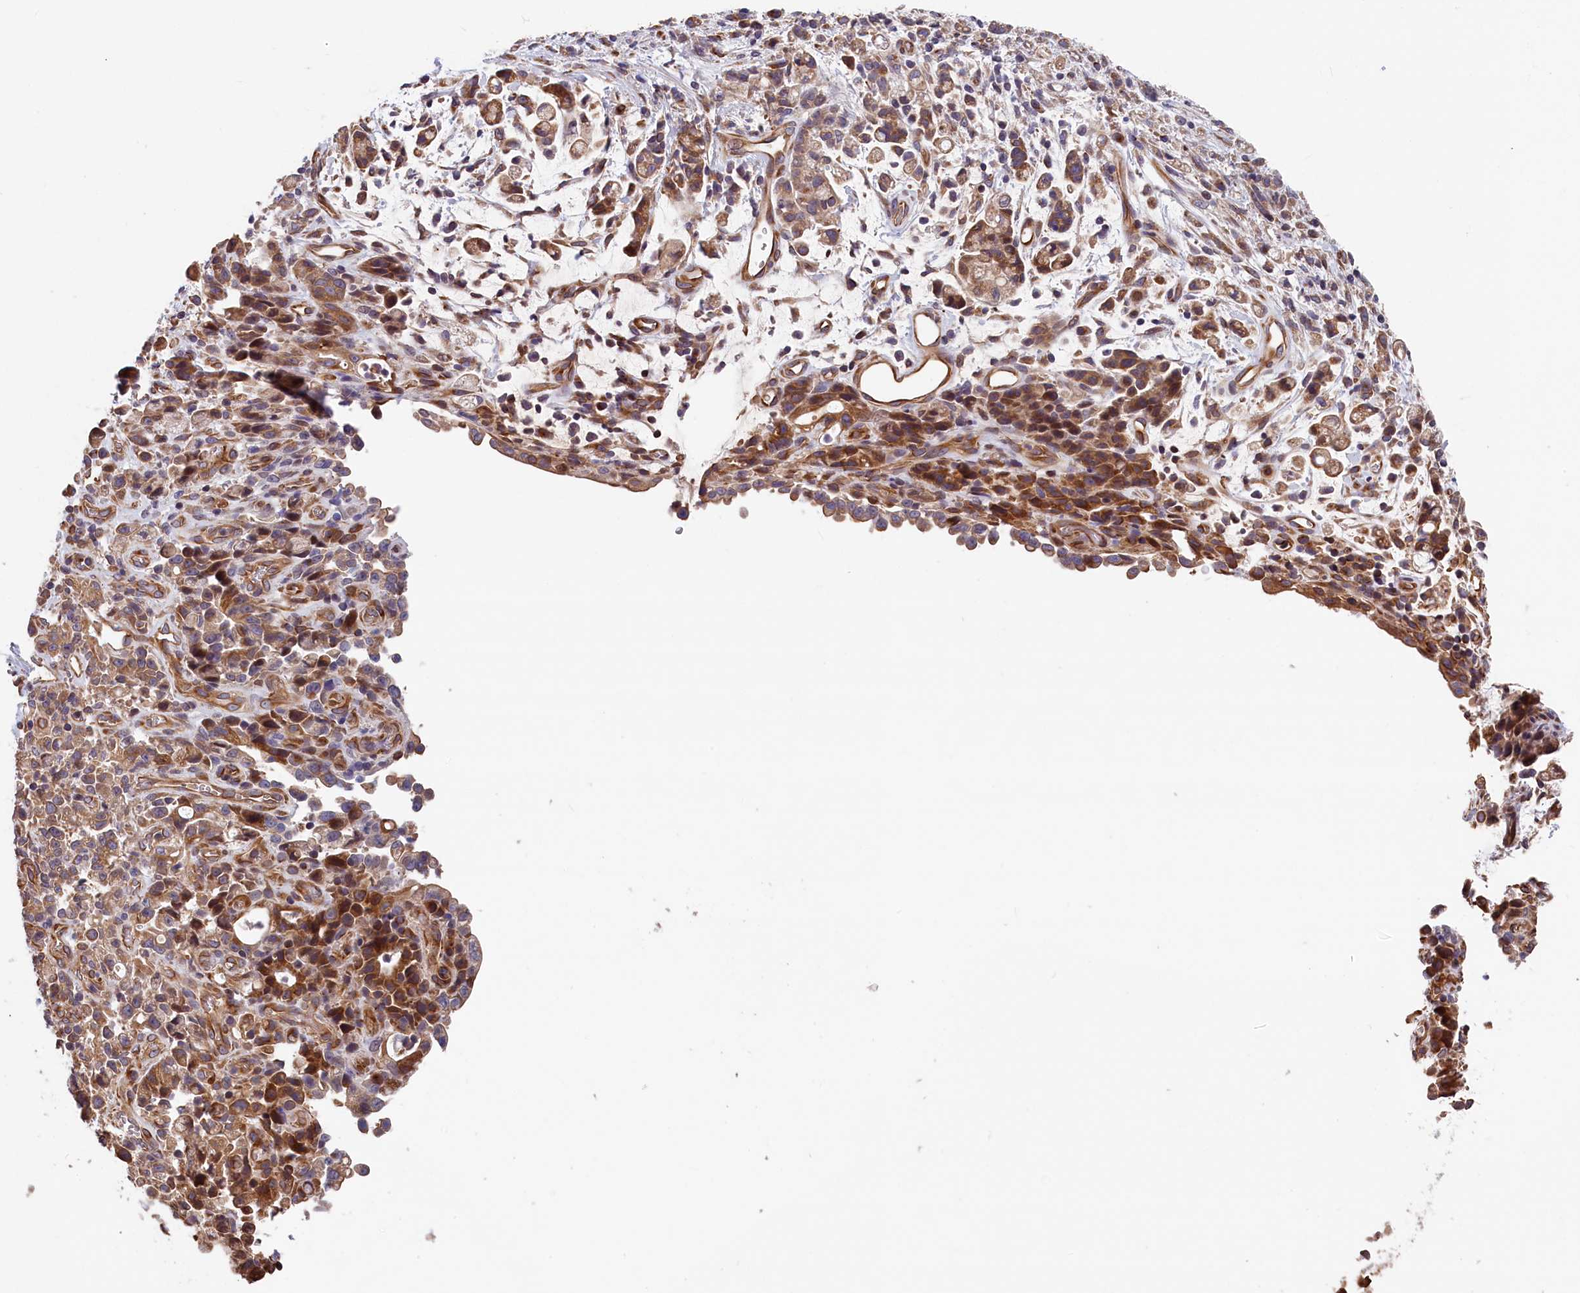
{"staining": {"intensity": "moderate", "quantity": ">75%", "location": "cytoplasmic/membranous"}, "tissue": "stomach cancer", "cell_type": "Tumor cells", "image_type": "cancer", "snomed": [{"axis": "morphology", "description": "Adenocarcinoma, NOS"}, {"axis": "topography", "description": "Stomach"}], "caption": "Protein staining of stomach cancer tissue displays moderate cytoplasmic/membranous positivity in approximately >75% of tumor cells.", "gene": "TMEM116", "patient": {"sex": "female", "age": 60}}